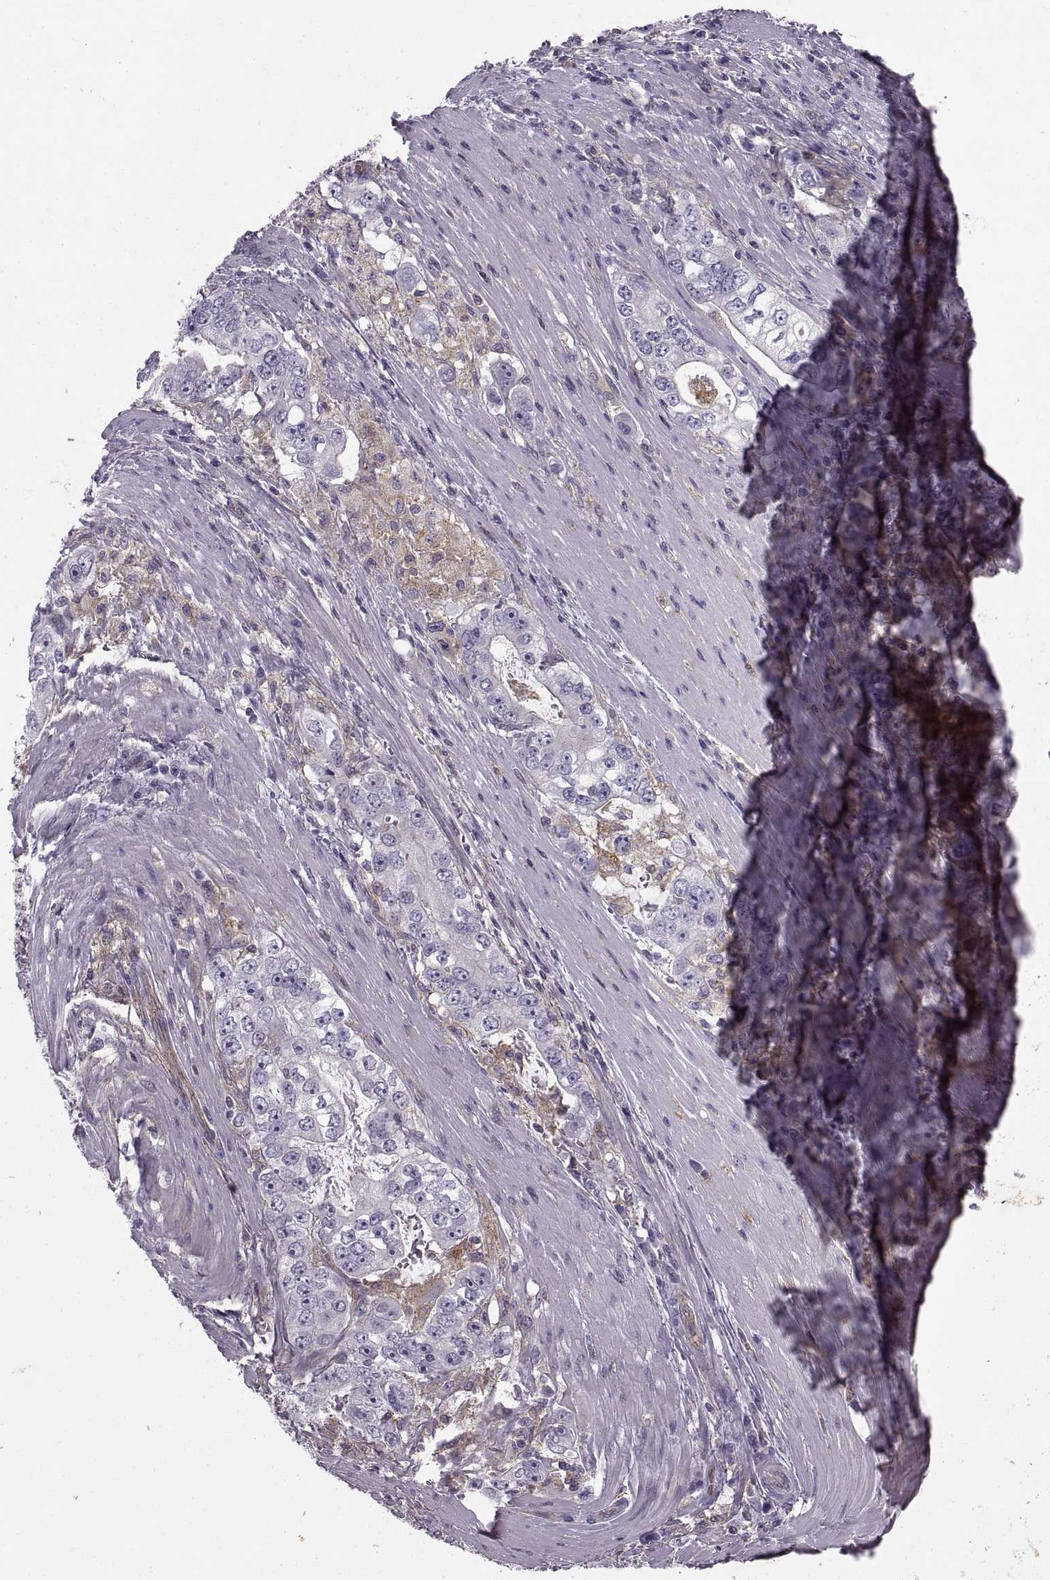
{"staining": {"intensity": "negative", "quantity": "none", "location": "none"}, "tissue": "stomach cancer", "cell_type": "Tumor cells", "image_type": "cancer", "snomed": [{"axis": "morphology", "description": "Adenocarcinoma, NOS"}, {"axis": "topography", "description": "Stomach, lower"}], "caption": "A micrograph of human stomach cancer (adenocarcinoma) is negative for staining in tumor cells.", "gene": "RALB", "patient": {"sex": "female", "age": 72}}